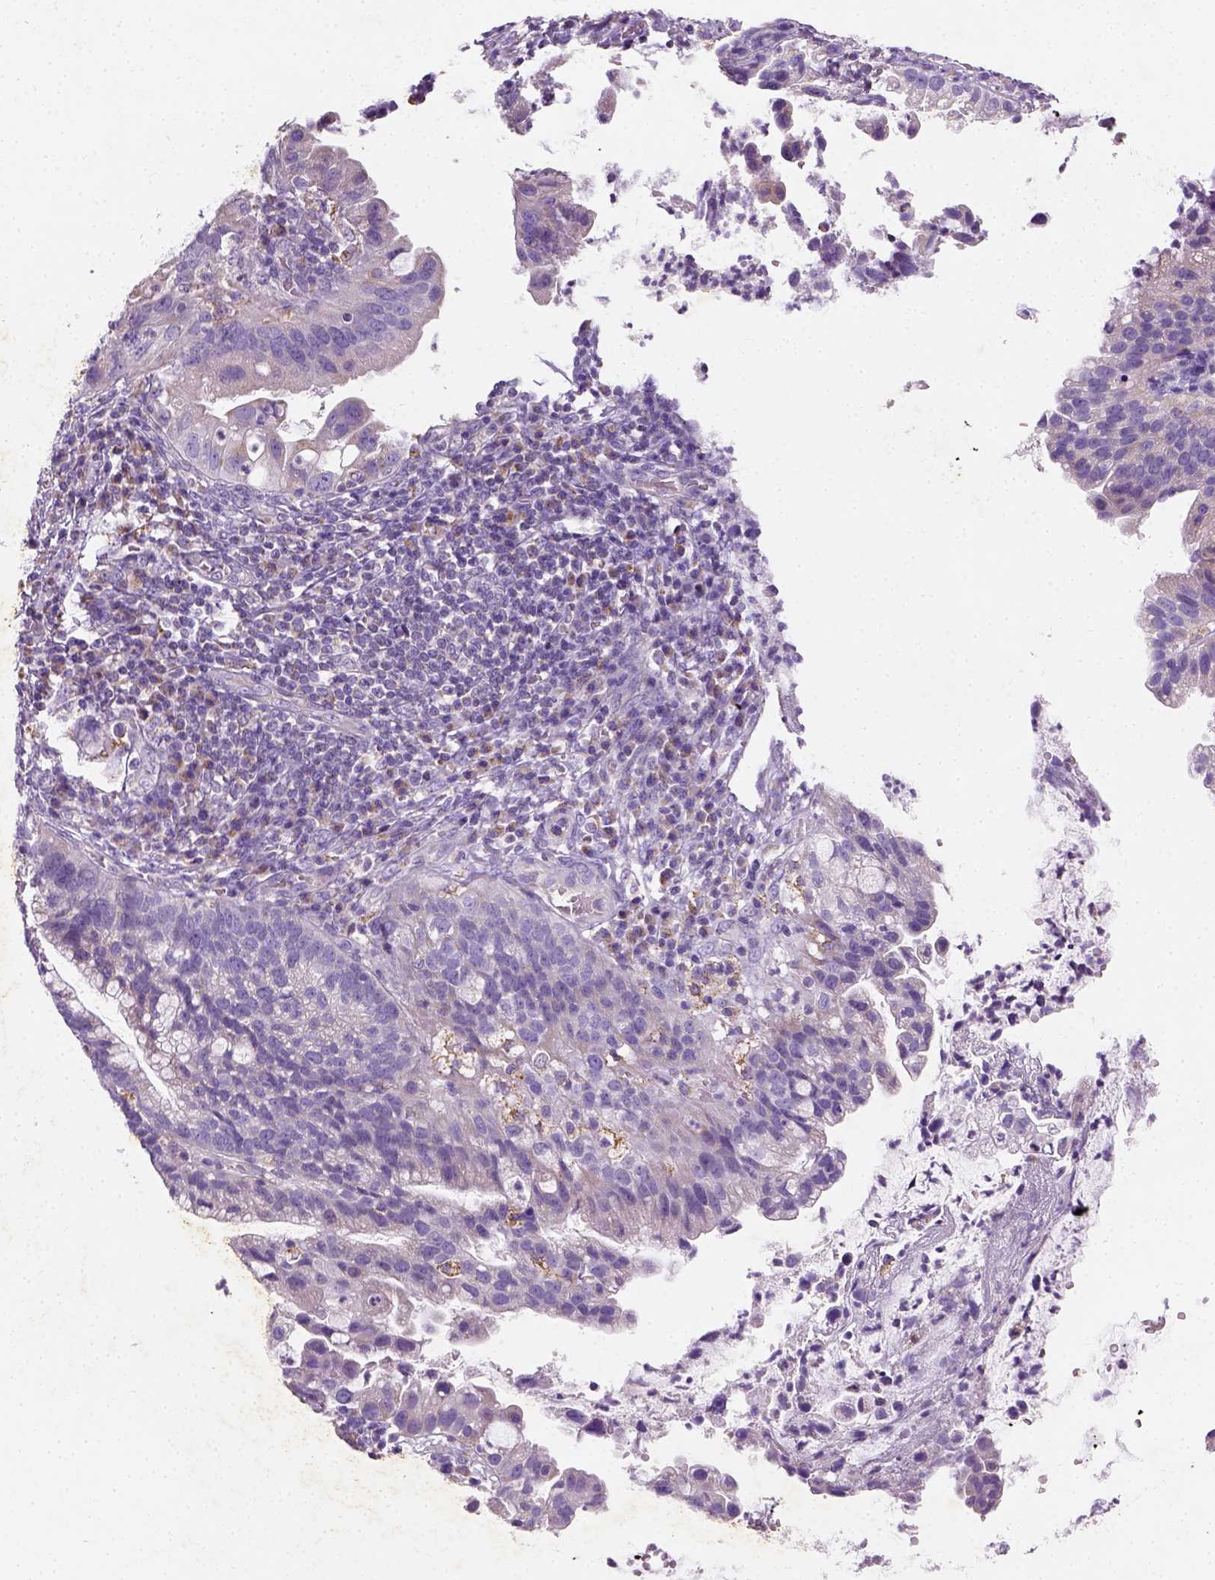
{"staining": {"intensity": "negative", "quantity": "none", "location": "none"}, "tissue": "cervical cancer", "cell_type": "Tumor cells", "image_type": "cancer", "snomed": [{"axis": "morphology", "description": "Adenocarcinoma, NOS"}, {"axis": "topography", "description": "Cervix"}], "caption": "This is an immunohistochemistry (IHC) photomicrograph of cervical cancer (adenocarcinoma). There is no expression in tumor cells.", "gene": "CHODL", "patient": {"sex": "female", "age": 34}}